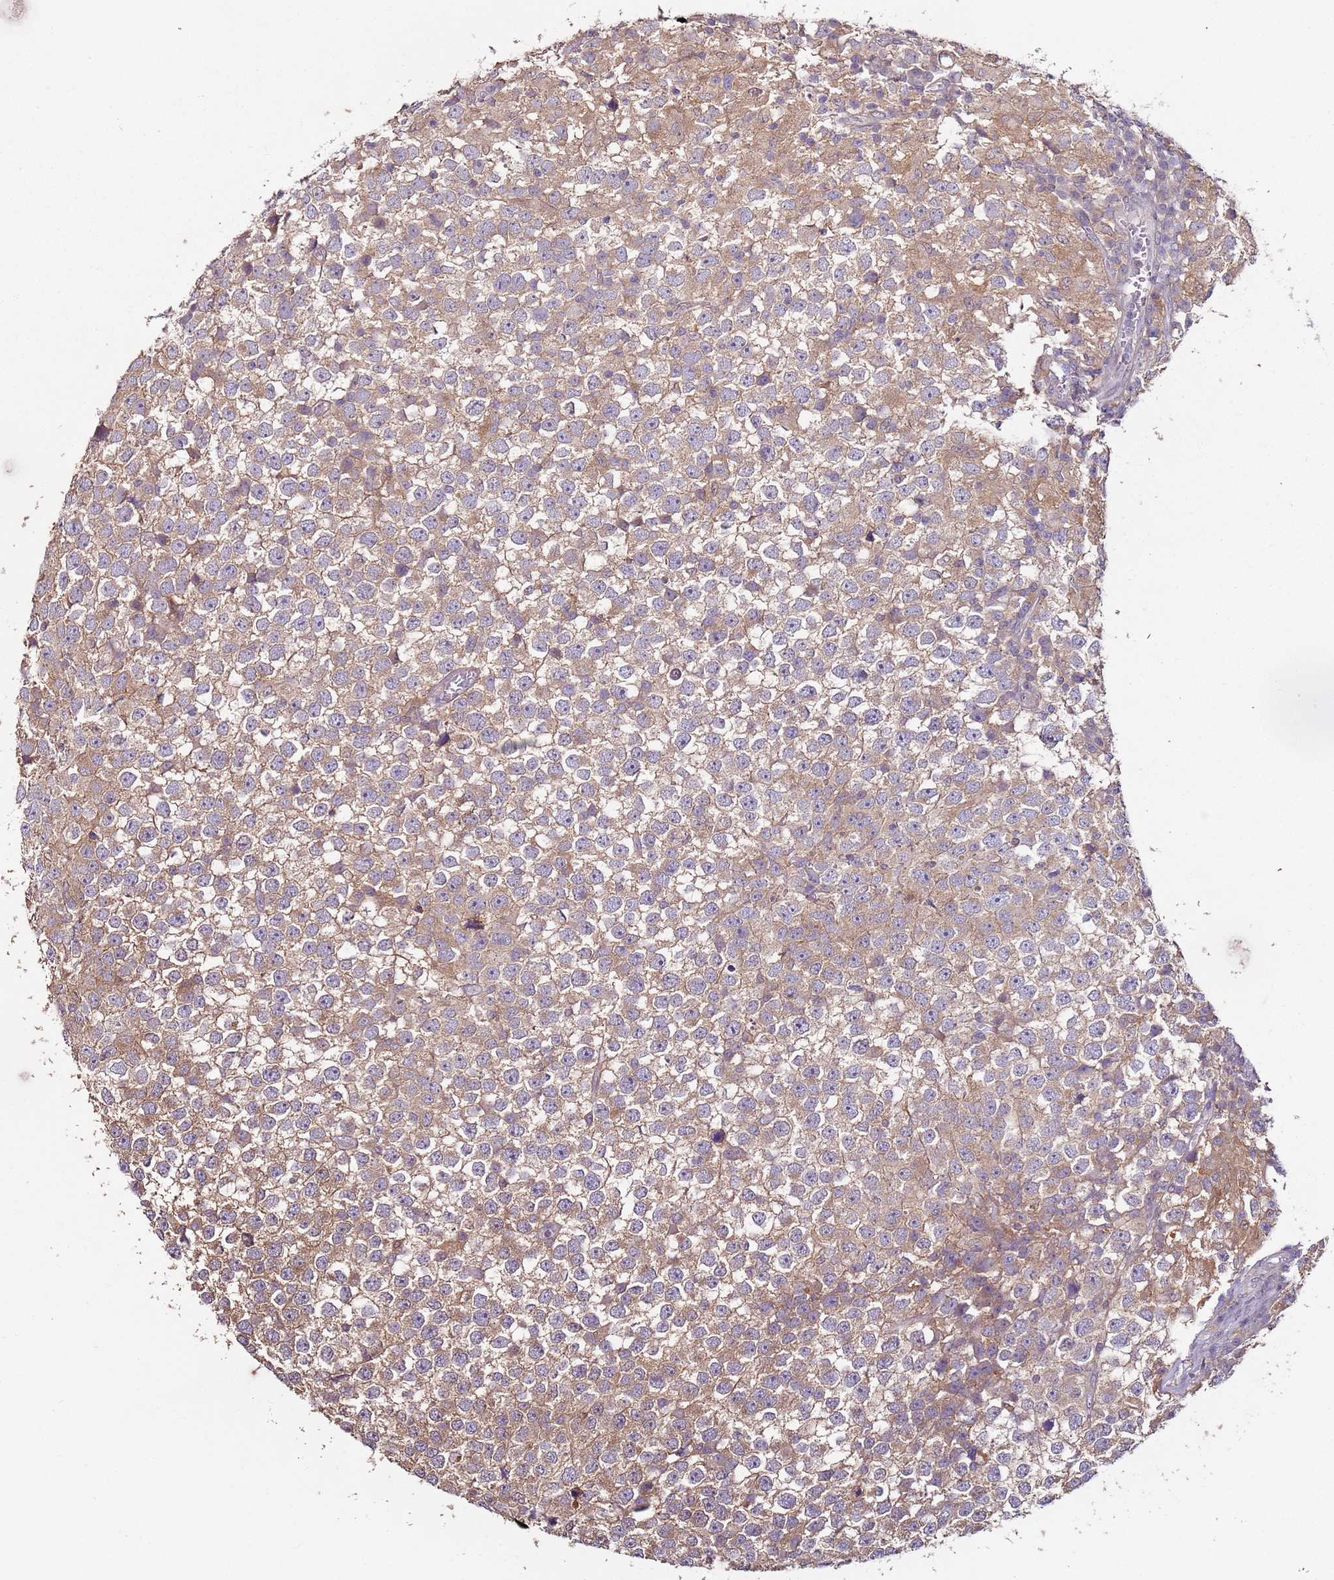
{"staining": {"intensity": "weak", "quantity": "25%-75%", "location": "cytoplasmic/membranous"}, "tissue": "testis cancer", "cell_type": "Tumor cells", "image_type": "cancer", "snomed": [{"axis": "morphology", "description": "Seminoma, NOS"}, {"axis": "topography", "description": "Testis"}], "caption": "Immunohistochemistry (IHC) (DAB (3,3'-diaminobenzidine)) staining of testis cancer displays weak cytoplasmic/membranous protein positivity in about 25%-75% of tumor cells.", "gene": "MDH1", "patient": {"sex": "male", "age": 65}}